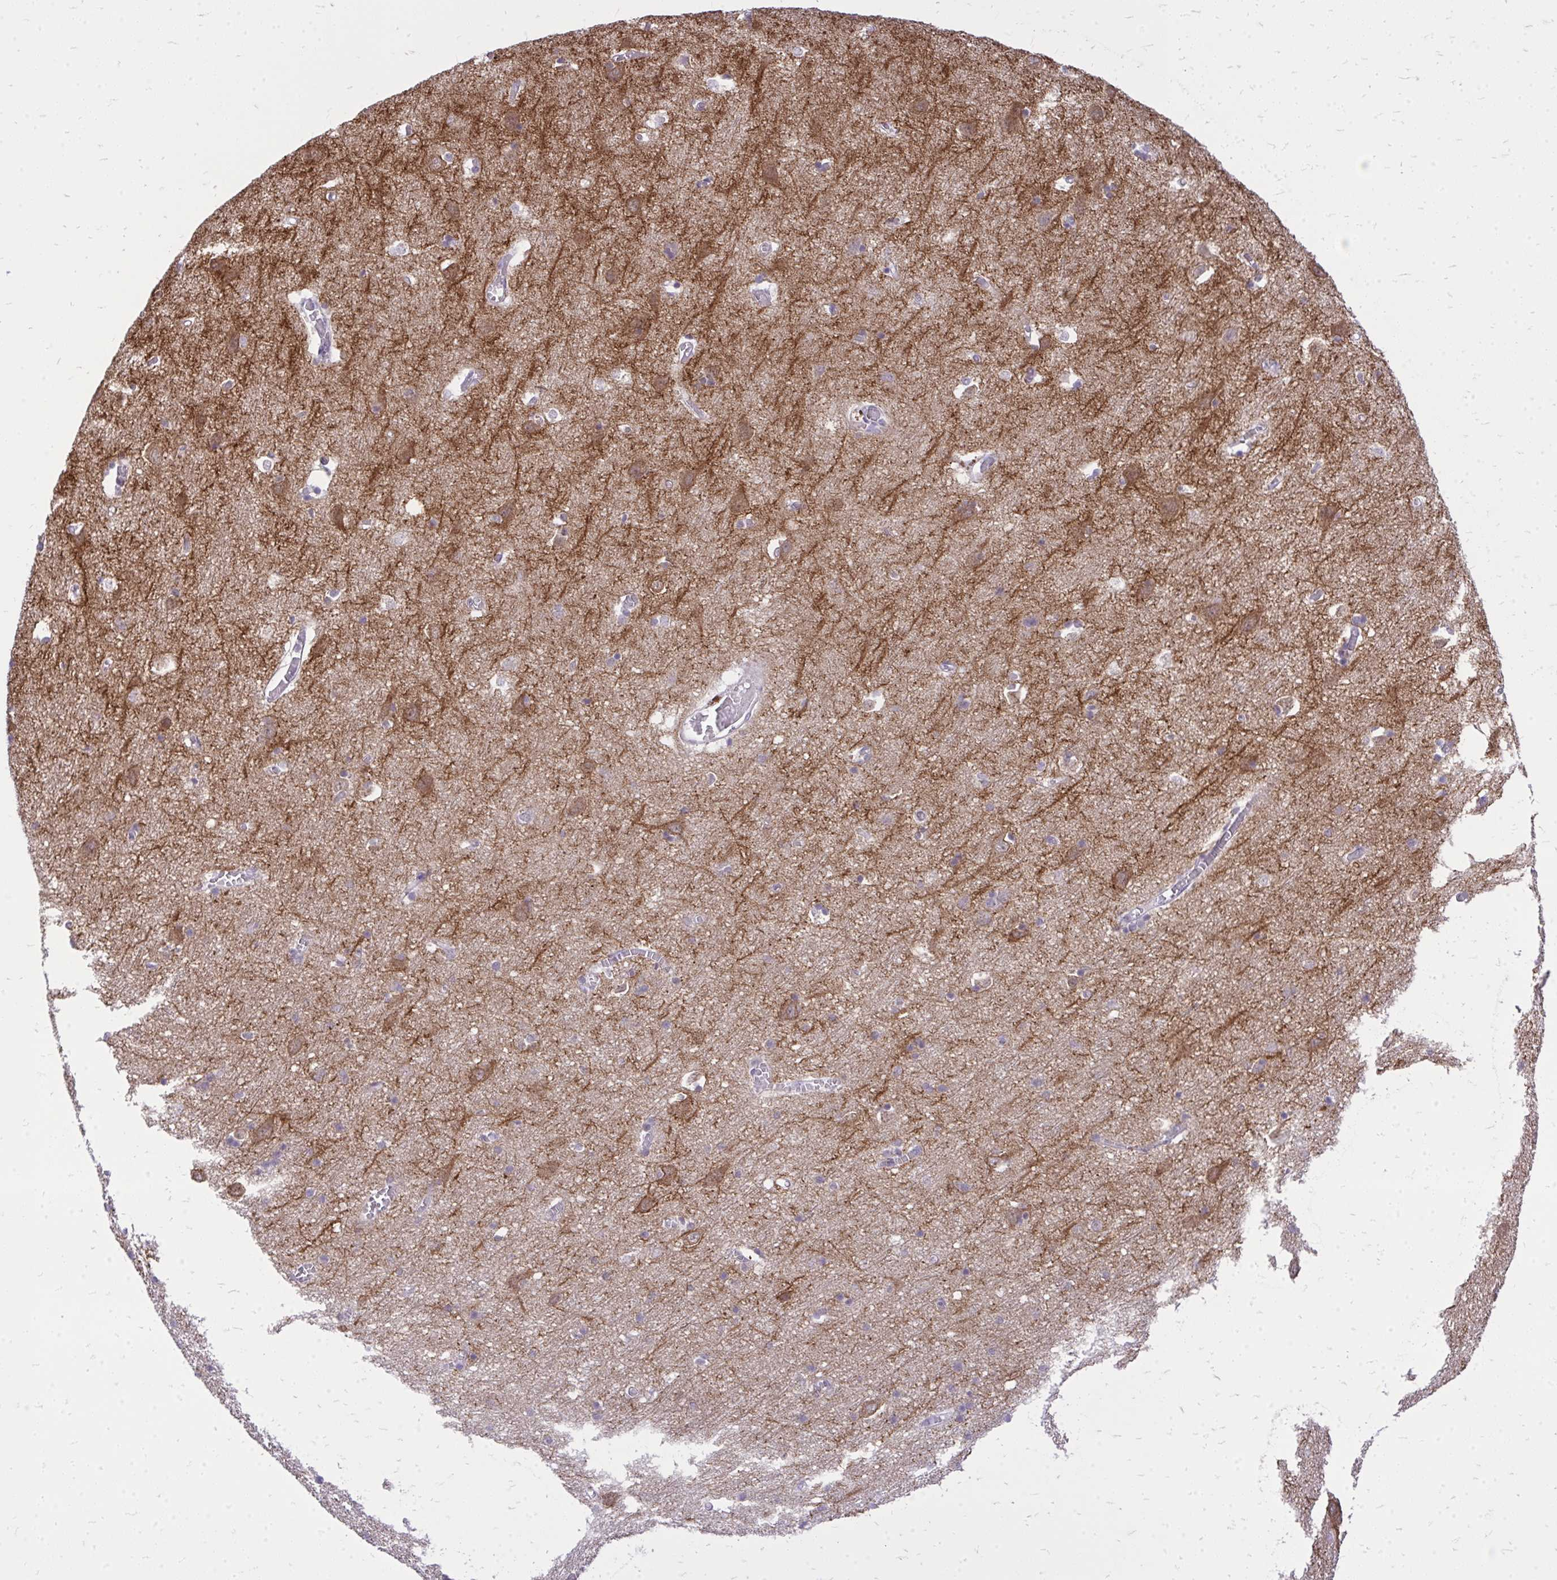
{"staining": {"intensity": "negative", "quantity": "none", "location": "none"}, "tissue": "cerebral cortex", "cell_type": "Endothelial cells", "image_type": "normal", "snomed": [{"axis": "morphology", "description": "Normal tissue, NOS"}, {"axis": "topography", "description": "Cerebral cortex"}], "caption": "DAB (3,3'-diaminobenzidine) immunohistochemical staining of normal human cerebral cortex demonstrates no significant positivity in endothelial cells.", "gene": "SPTBN2", "patient": {"sex": "male", "age": 70}}